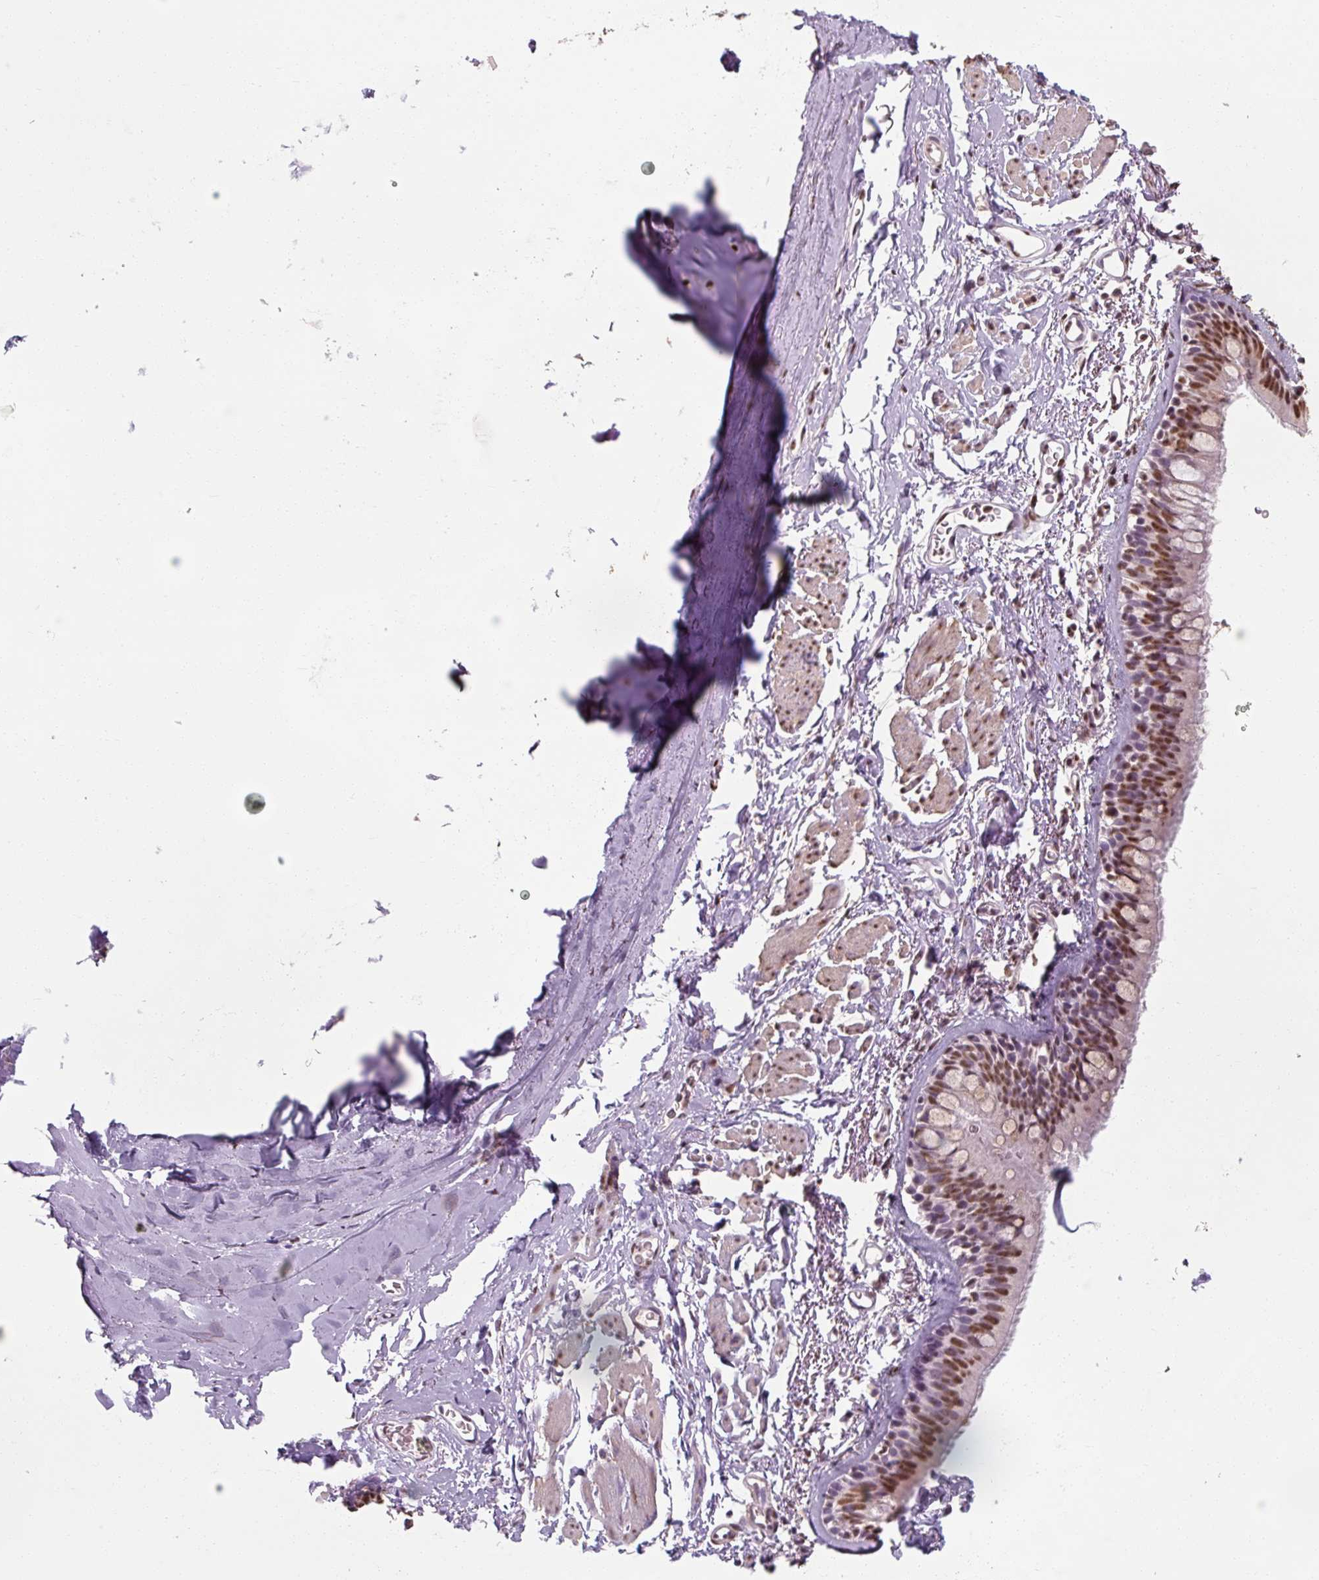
{"staining": {"intensity": "moderate", "quantity": ">75%", "location": "nuclear"}, "tissue": "bronchus", "cell_type": "Respiratory epithelial cells", "image_type": "normal", "snomed": [{"axis": "morphology", "description": "Normal tissue, NOS"}, {"axis": "topography", "description": "Bronchus"}], "caption": "Immunohistochemistry of unremarkable bronchus reveals medium levels of moderate nuclear positivity in about >75% of respiratory epithelial cells. Immunohistochemistry (ihc) stains the protein of interest in brown and the nuclei are stained blue.", "gene": "ENSG00000291316", "patient": {"sex": "male", "age": 67}}